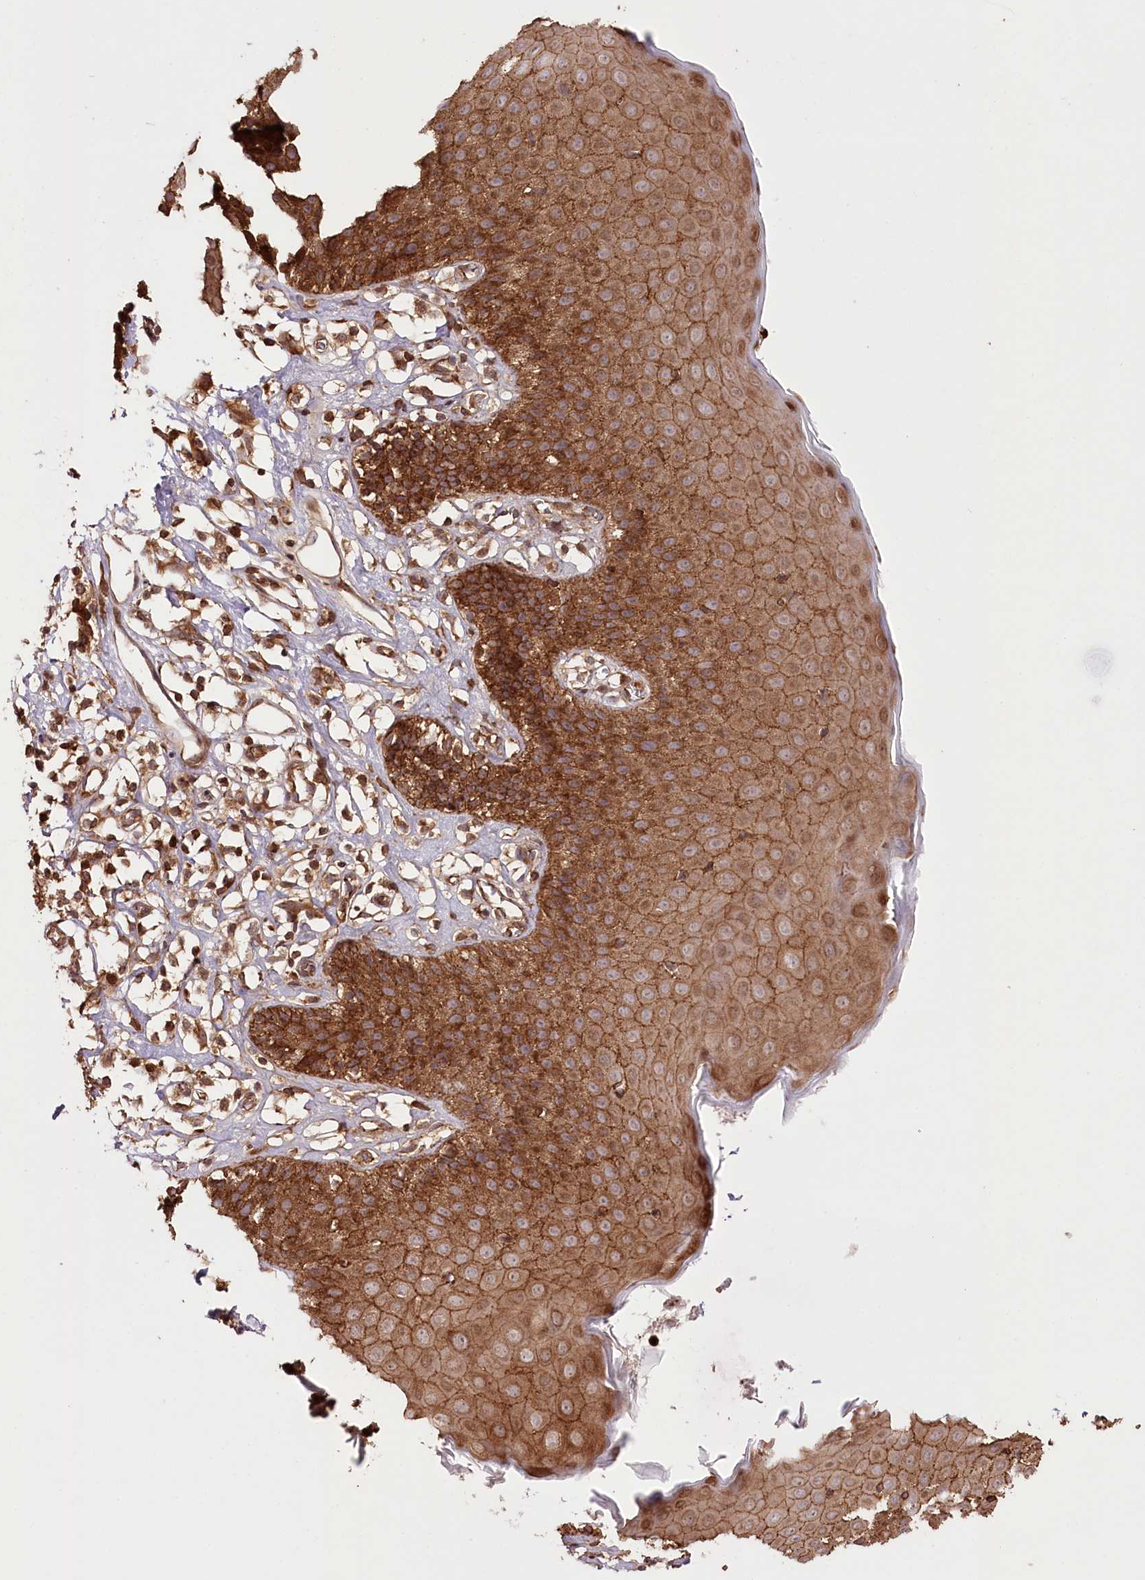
{"staining": {"intensity": "strong", "quantity": ">75%", "location": "cytoplasmic/membranous"}, "tissue": "skin", "cell_type": "Epidermal cells", "image_type": "normal", "snomed": [{"axis": "morphology", "description": "Normal tissue, NOS"}, {"axis": "topography", "description": "Vulva"}], "caption": "Protein staining shows strong cytoplasmic/membranous staining in about >75% of epidermal cells in benign skin.", "gene": "DHX29", "patient": {"sex": "female", "age": 68}}